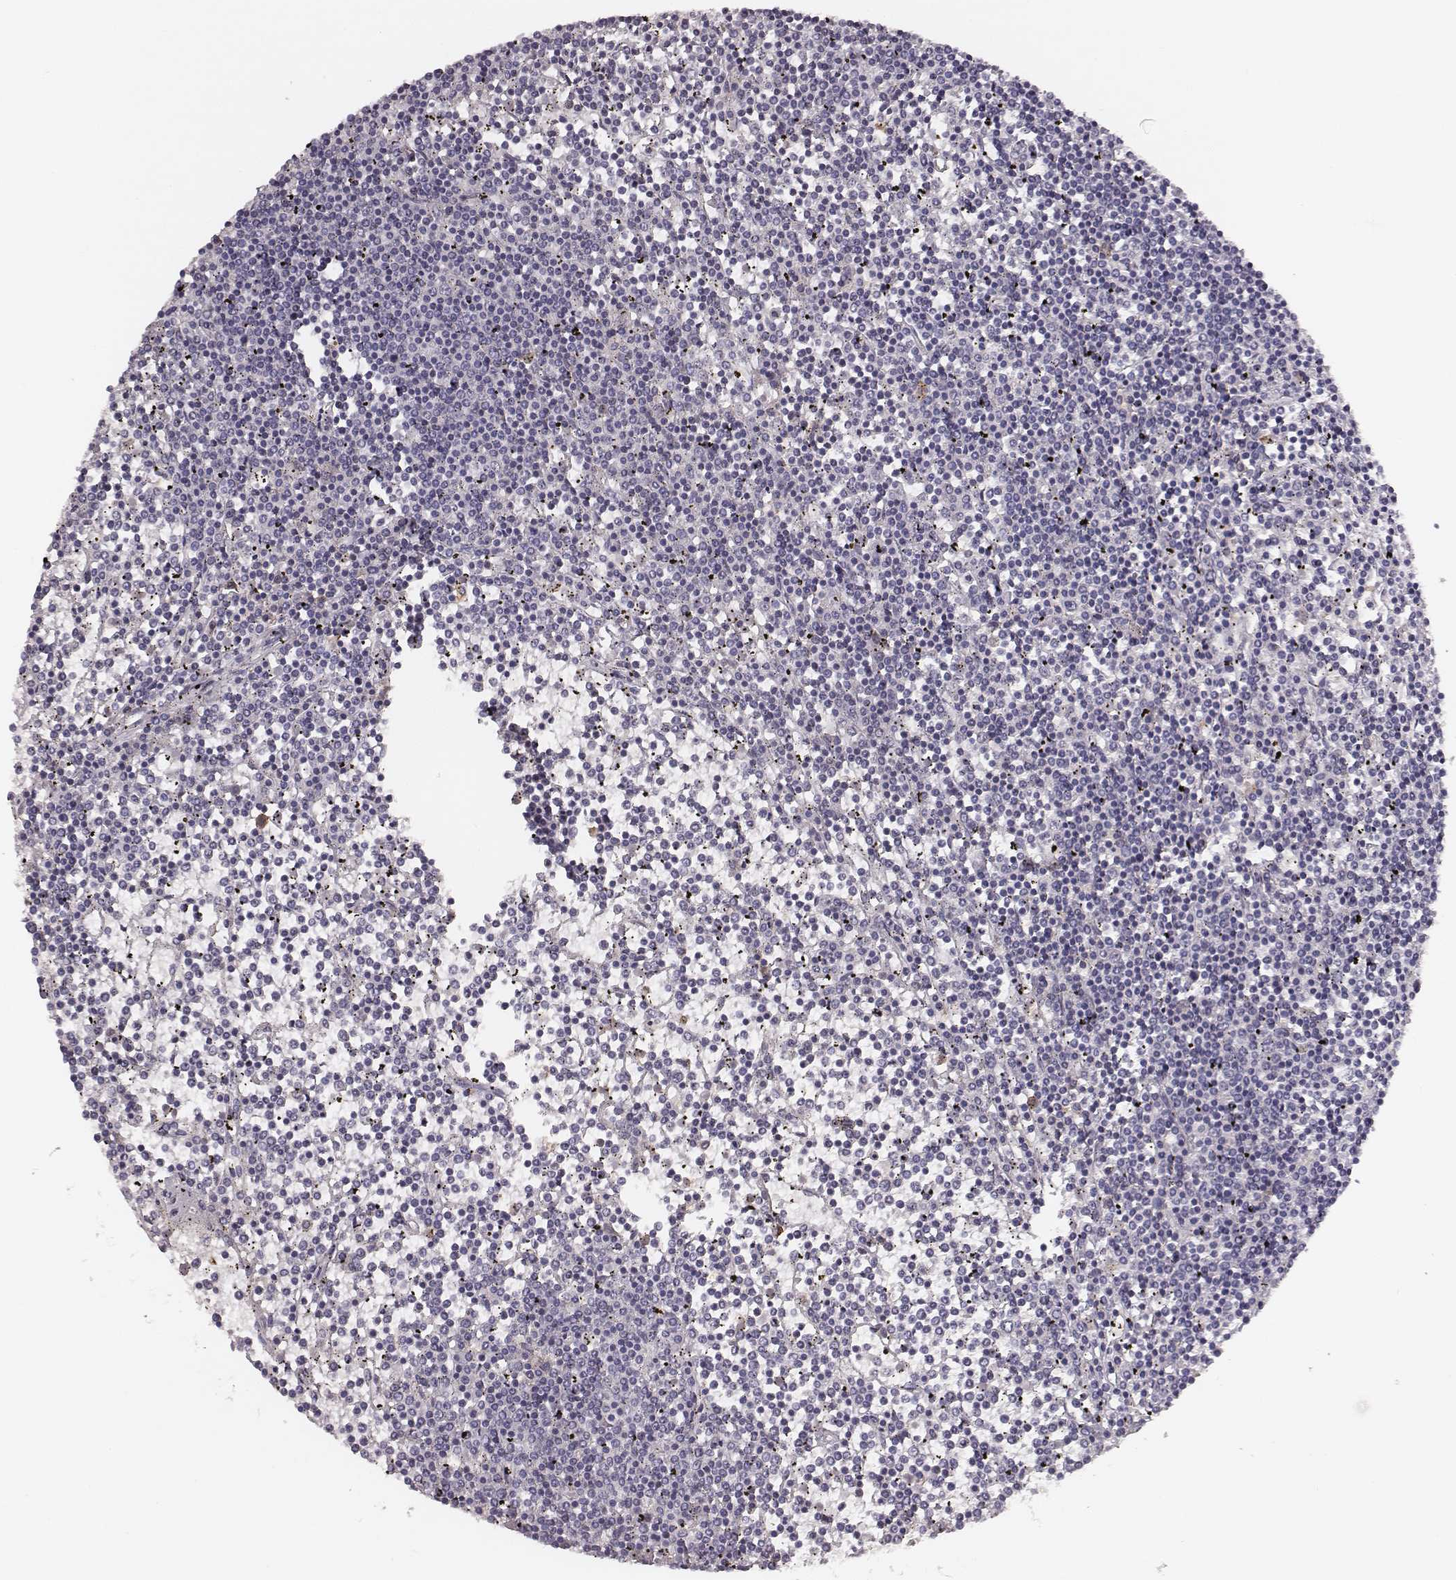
{"staining": {"intensity": "negative", "quantity": "none", "location": "none"}, "tissue": "lymphoma", "cell_type": "Tumor cells", "image_type": "cancer", "snomed": [{"axis": "morphology", "description": "Malignant lymphoma, non-Hodgkin's type, Low grade"}, {"axis": "topography", "description": "Spleen"}], "caption": "Human lymphoma stained for a protein using immunohistochemistry reveals no staining in tumor cells.", "gene": "ZYX", "patient": {"sex": "female", "age": 19}}